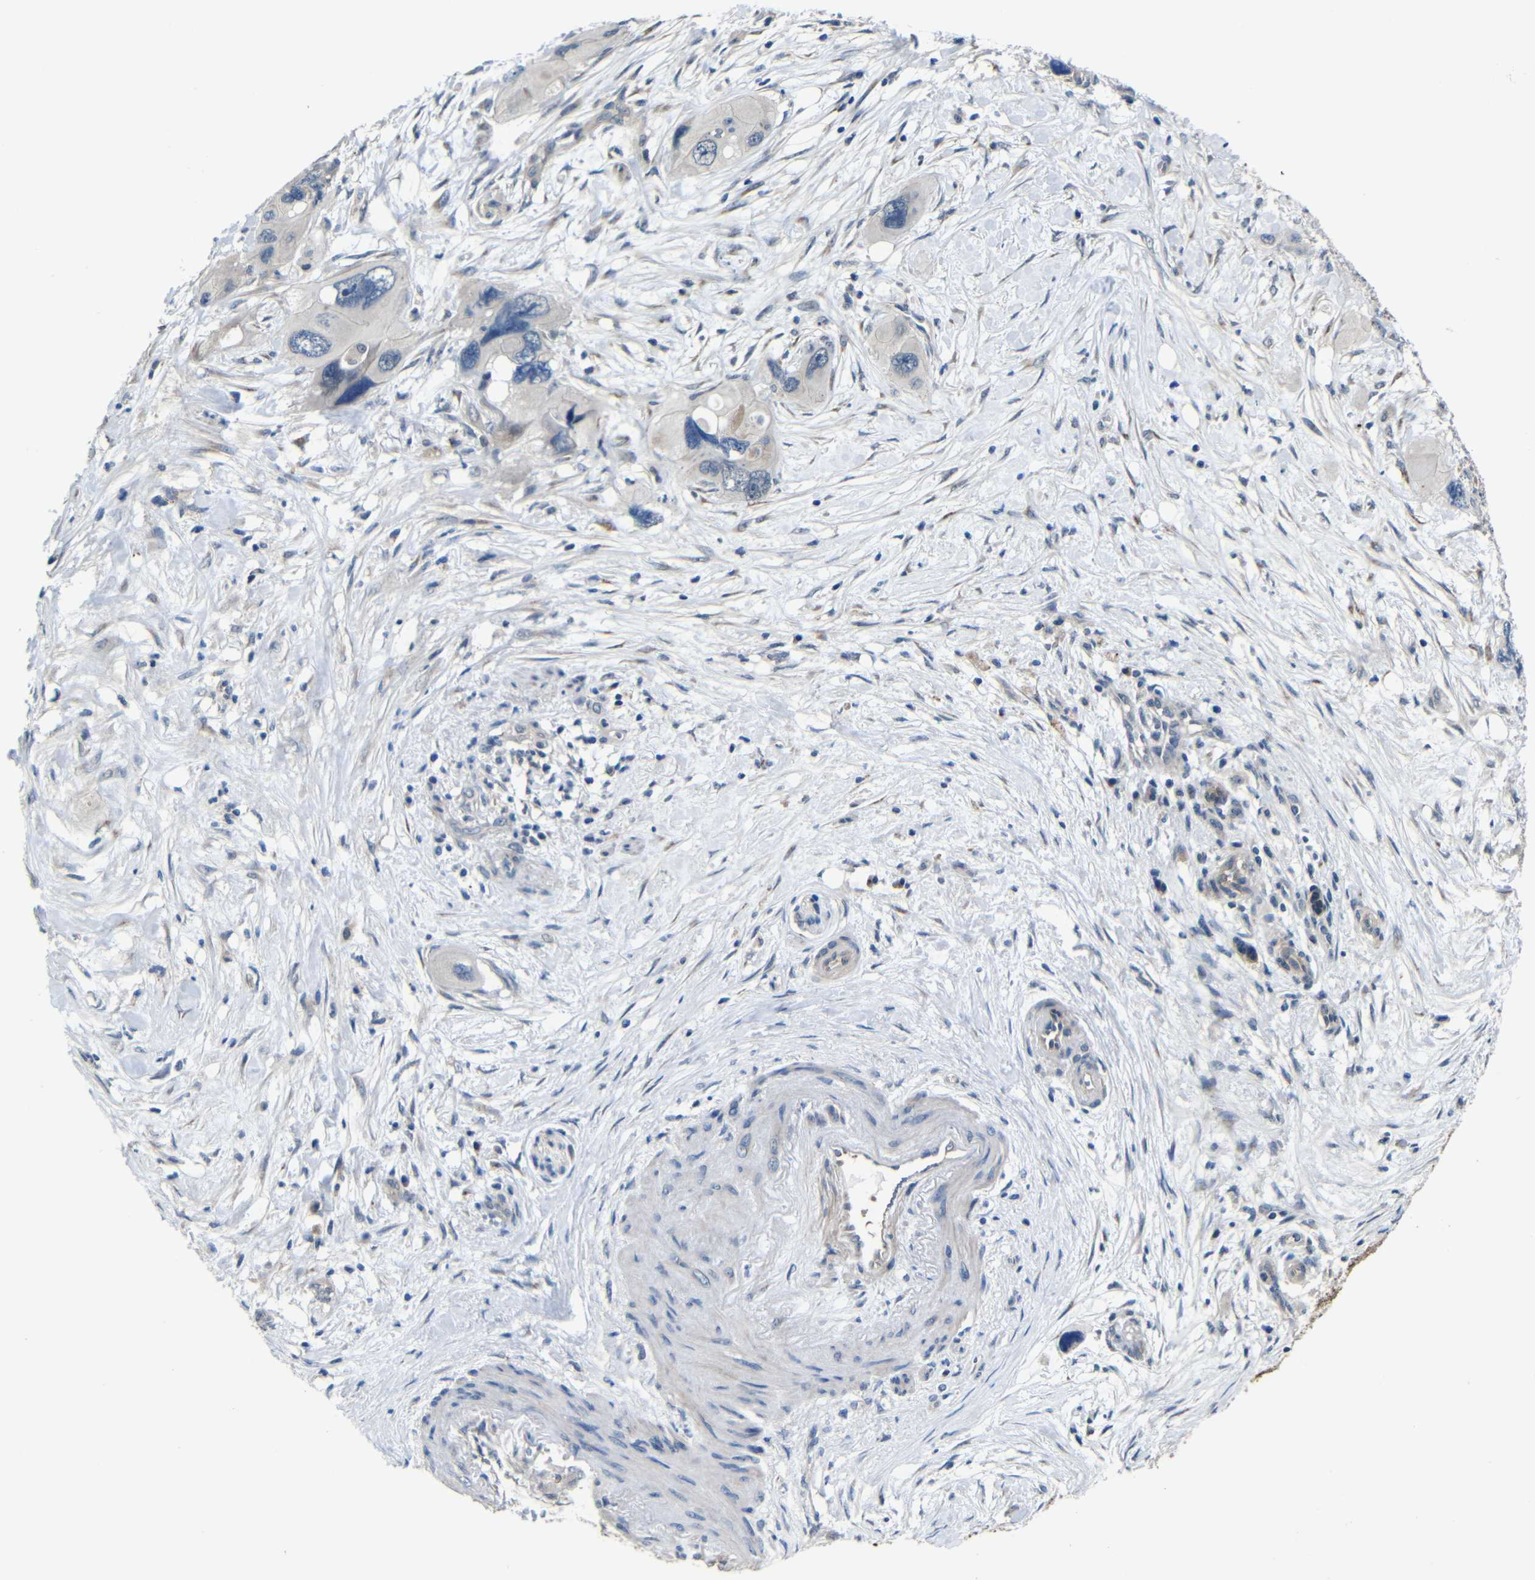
{"staining": {"intensity": "weak", "quantity": "<25%", "location": "cytoplasmic/membranous"}, "tissue": "pancreatic cancer", "cell_type": "Tumor cells", "image_type": "cancer", "snomed": [{"axis": "morphology", "description": "Adenocarcinoma, NOS"}, {"axis": "topography", "description": "Pancreas"}], "caption": "Immunohistochemical staining of pancreatic cancer (adenocarcinoma) displays no significant positivity in tumor cells. Nuclei are stained in blue.", "gene": "ZNF90", "patient": {"sex": "male", "age": 73}}